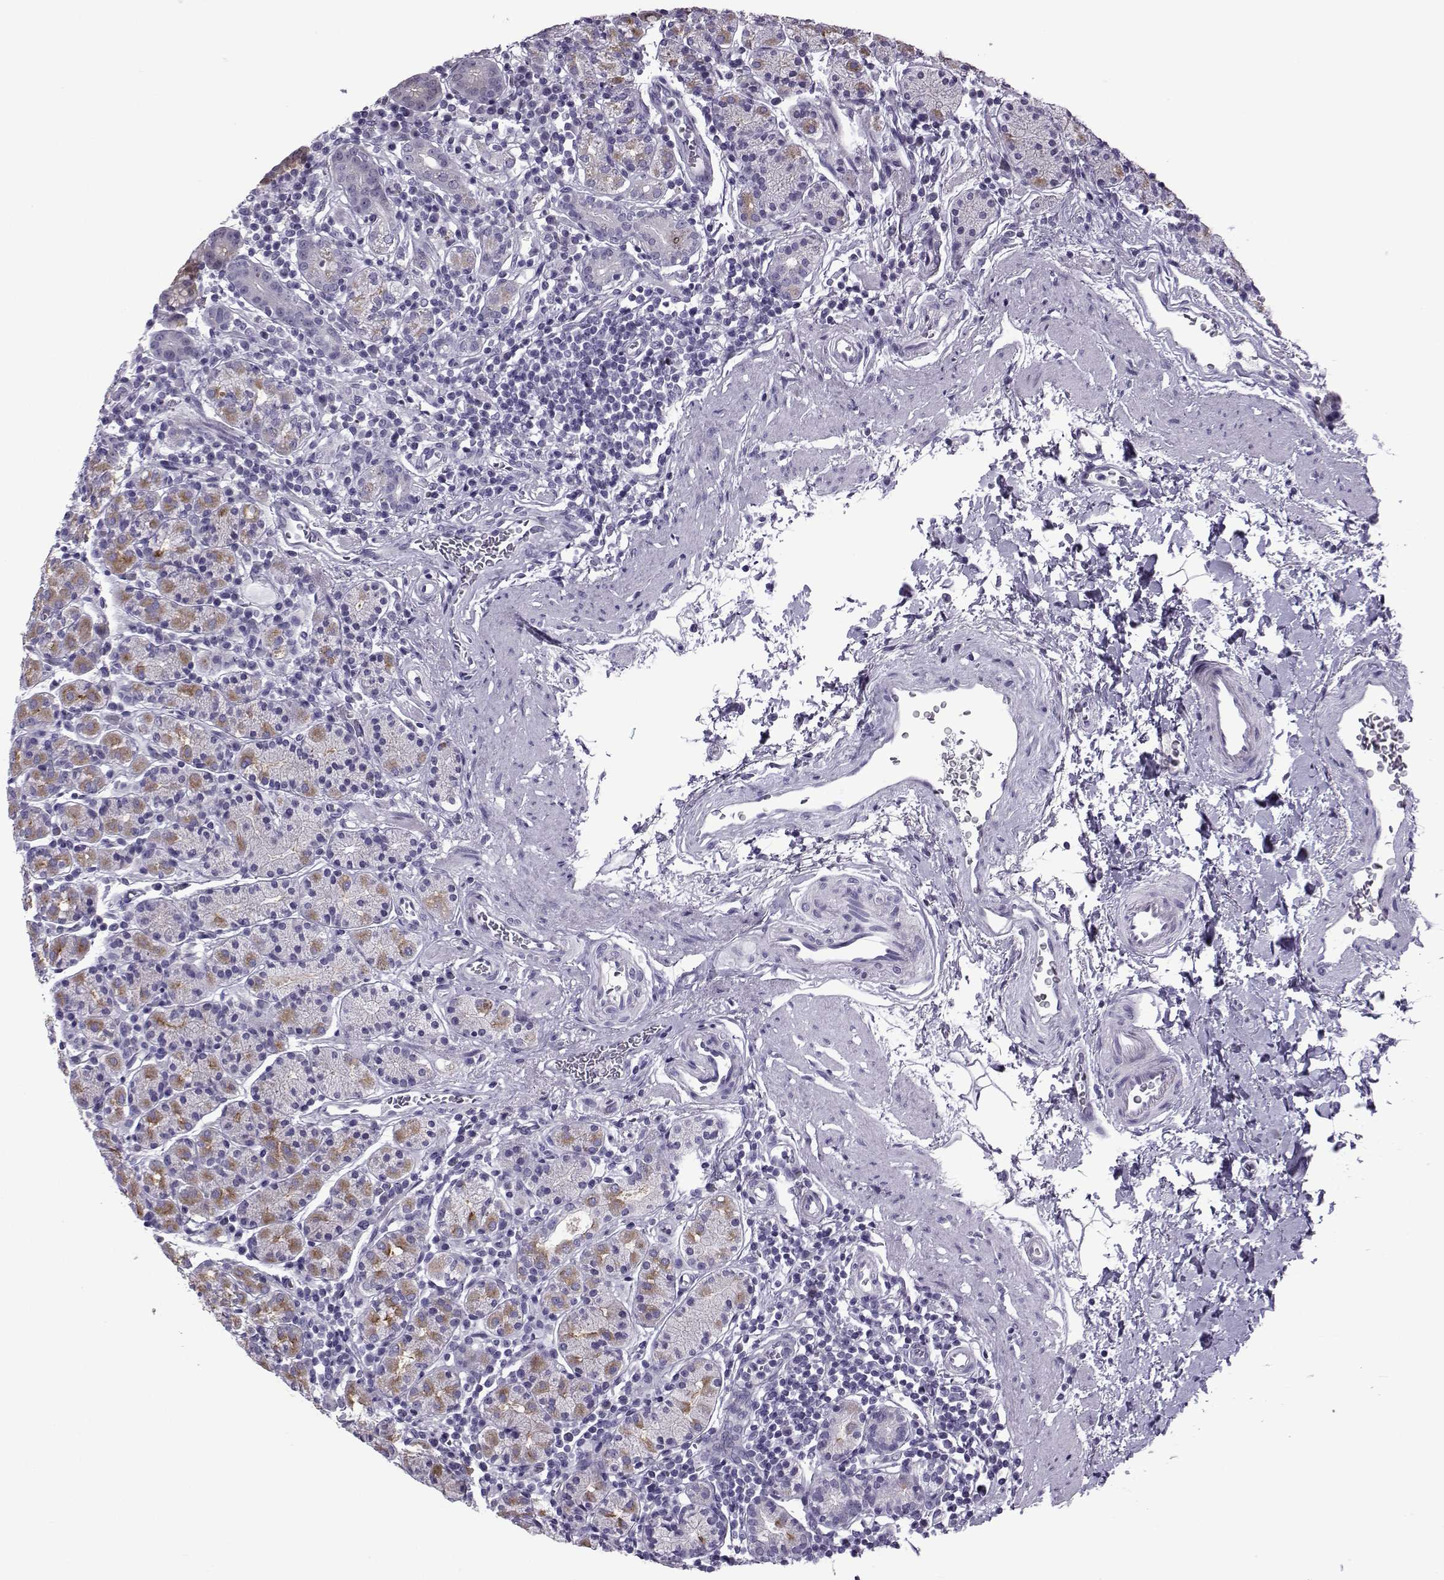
{"staining": {"intensity": "moderate", "quantity": "<25%", "location": "cytoplasmic/membranous"}, "tissue": "stomach", "cell_type": "Glandular cells", "image_type": "normal", "snomed": [{"axis": "morphology", "description": "Normal tissue, NOS"}, {"axis": "topography", "description": "Stomach, upper"}, {"axis": "topography", "description": "Stomach"}], "caption": "Moderate cytoplasmic/membranous staining is appreciated in approximately <25% of glandular cells in normal stomach.", "gene": "OIP5", "patient": {"sex": "male", "age": 62}}